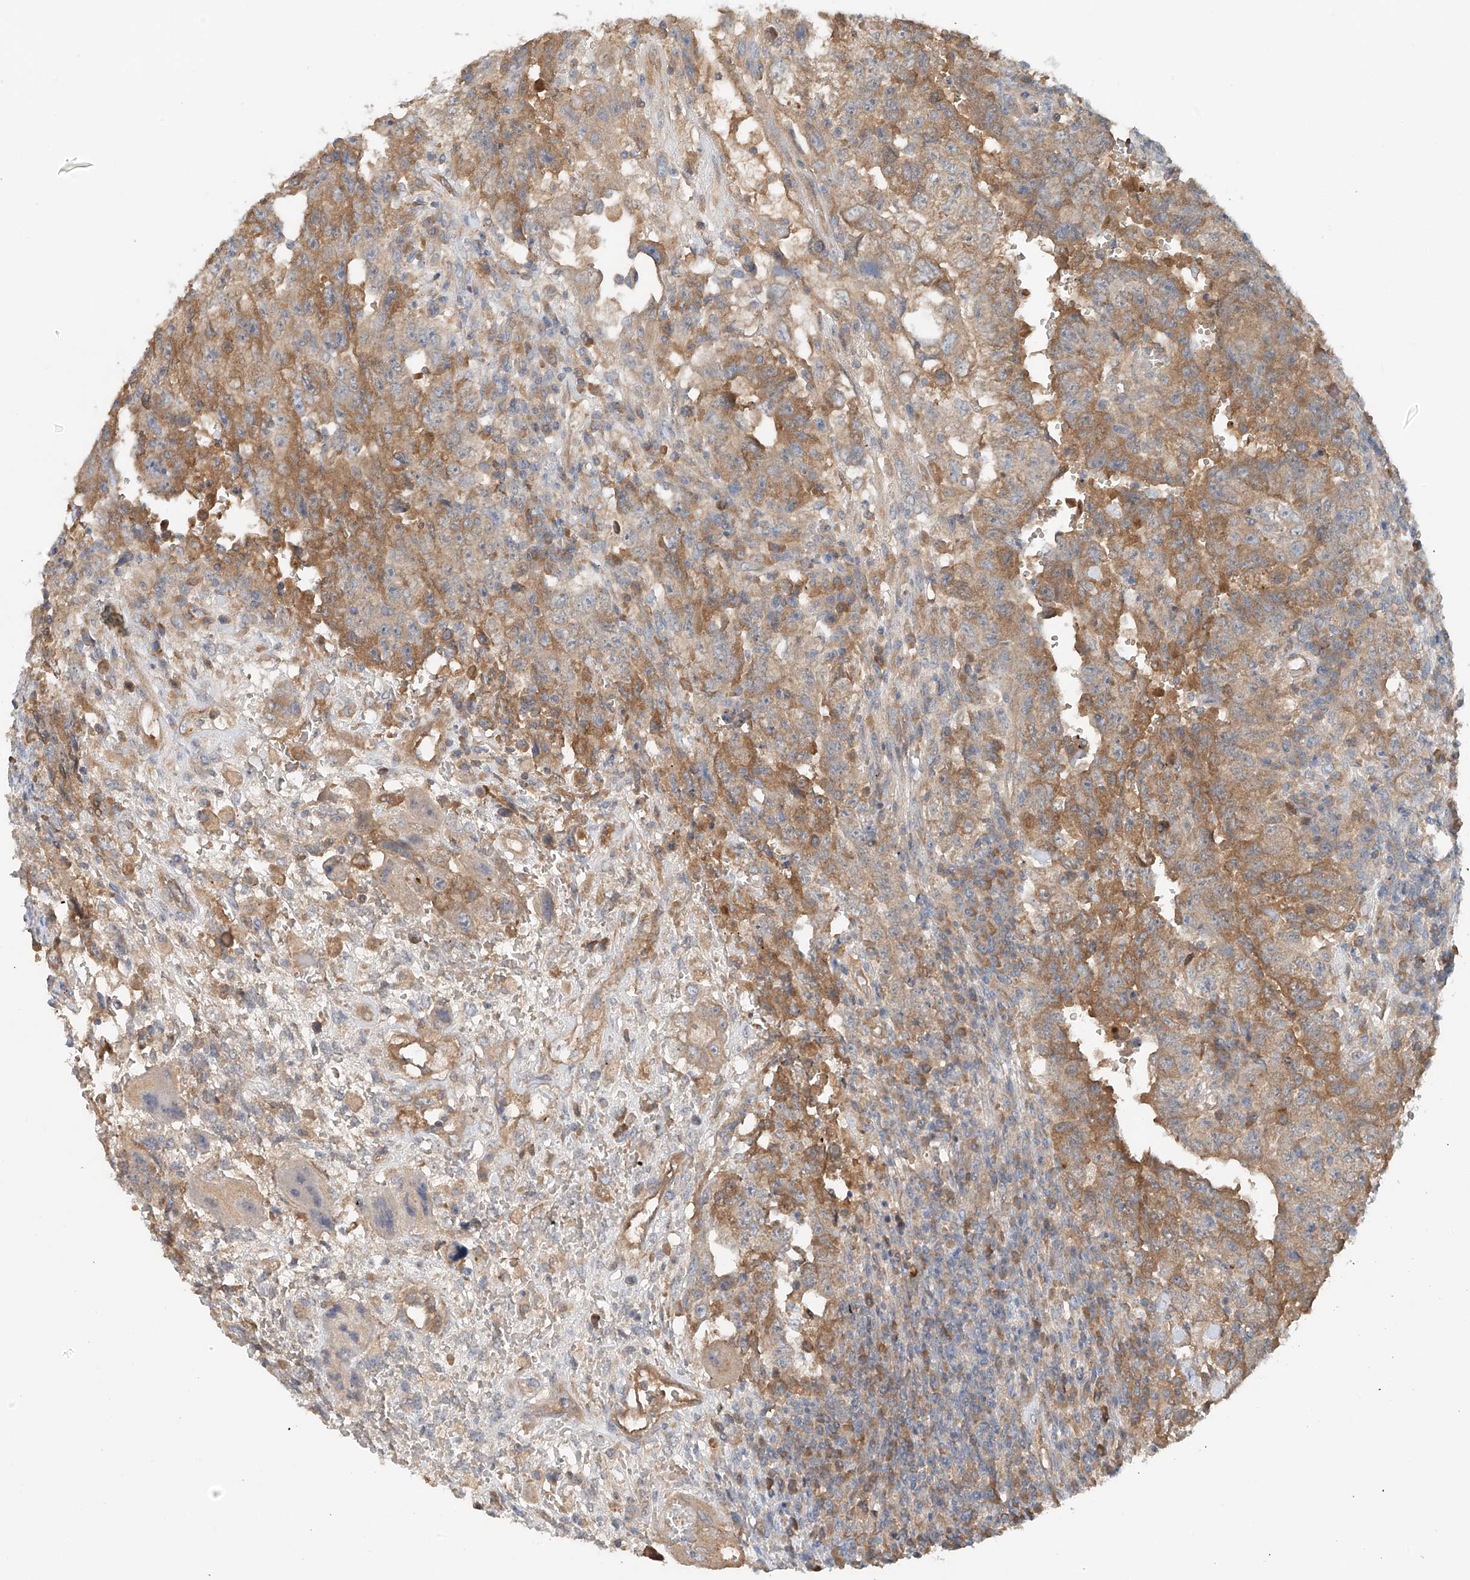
{"staining": {"intensity": "moderate", "quantity": "25%-75%", "location": "cytoplasmic/membranous"}, "tissue": "testis cancer", "cell_type": "Tumor cells", "image_type": "cancer", "snomed": [{"axis": "morphology", "description": "Carcinoma, Embryonal, NOS"}, {"axis": "topography", "description": "Testis"}], "caption": "The immunohistochemical stain highlights moderate cytoplasmic/membranous positivity in tumor cells of embryonal carcinoma (testis) tissue.", "gene": "LYRM9", "patient": {"sex": "male", "age": 26}}